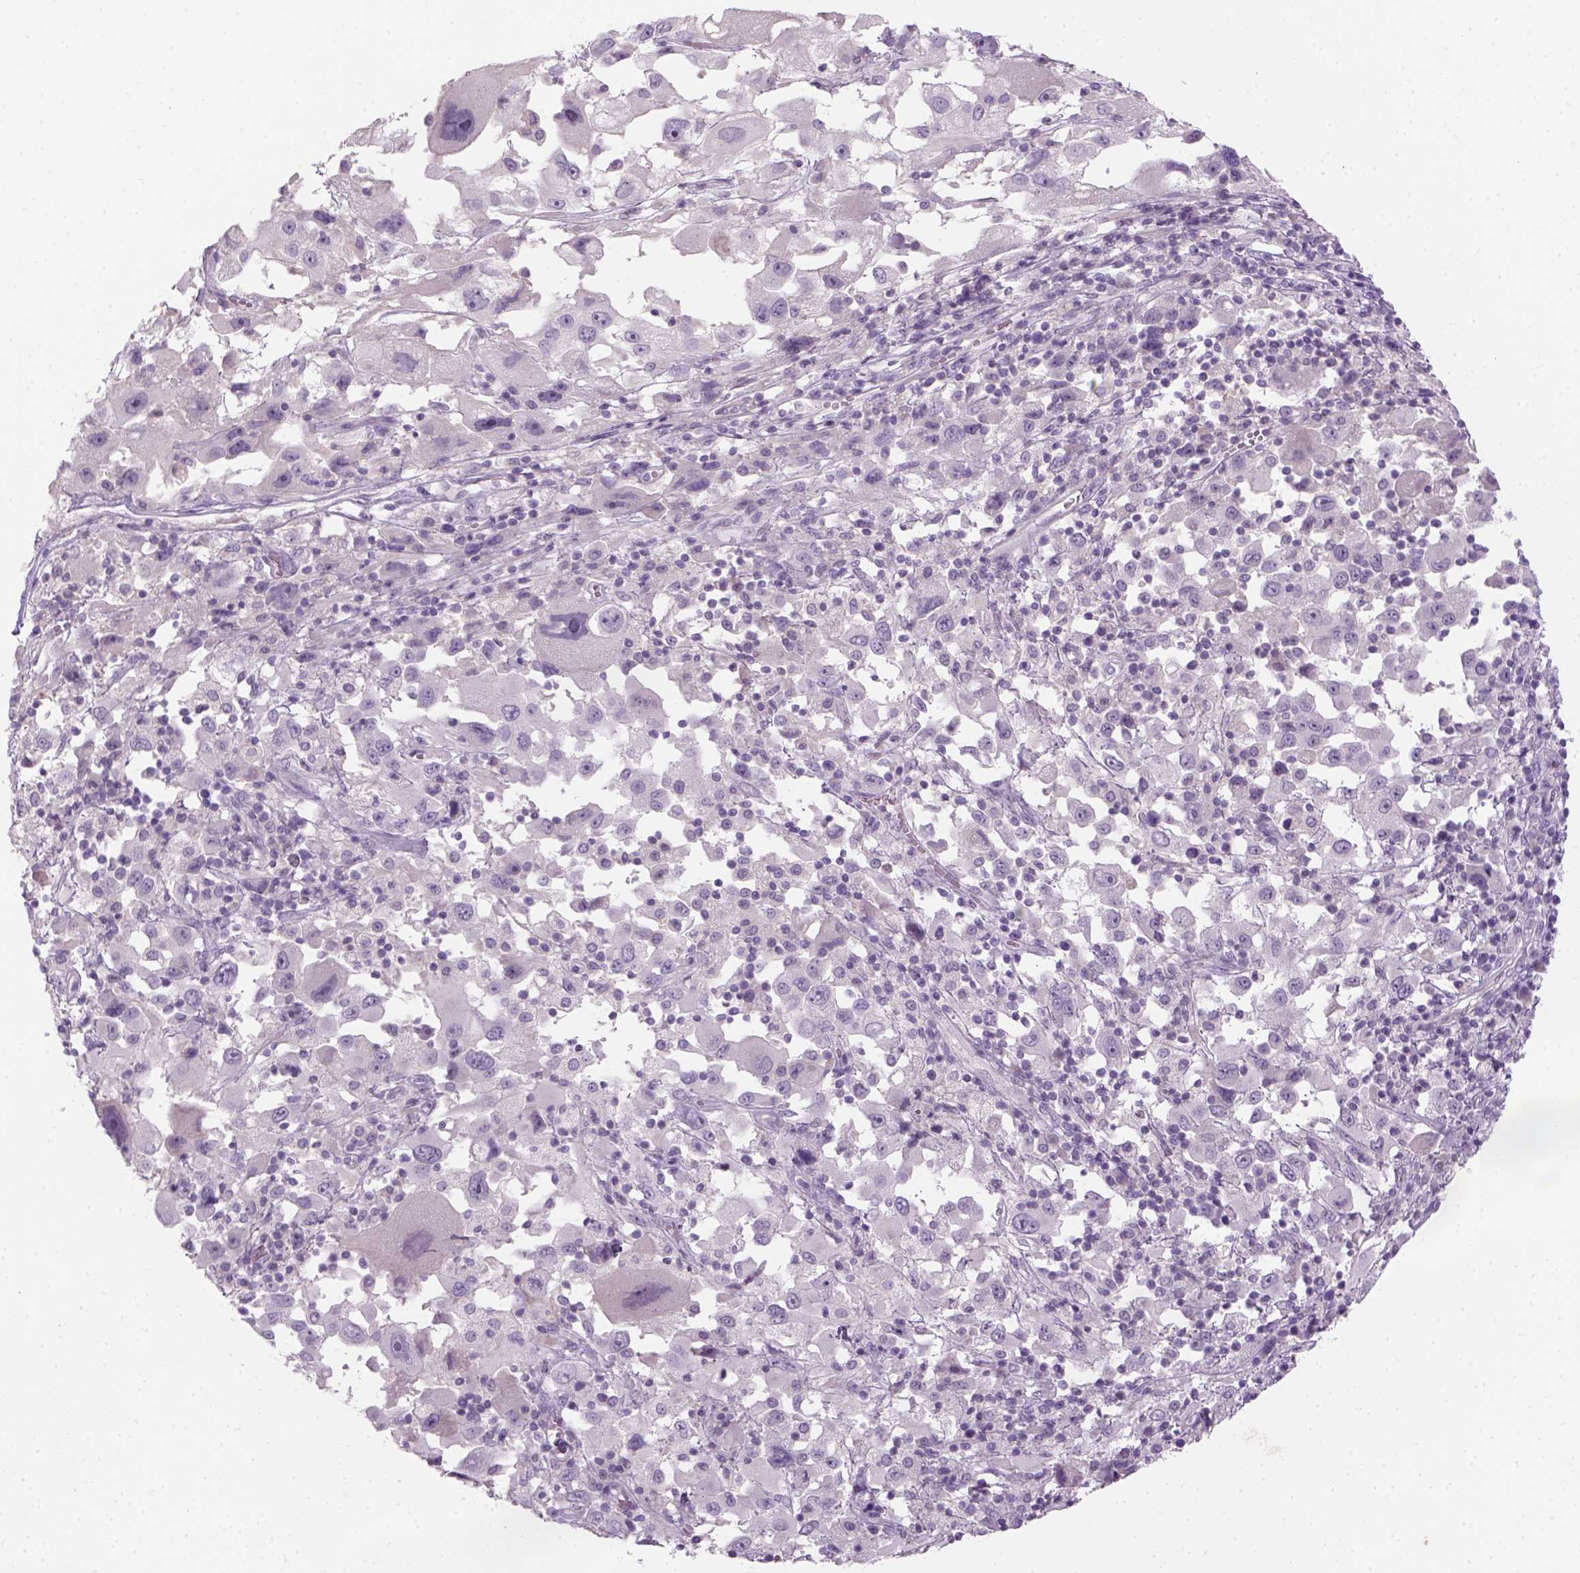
{"staining": {"intensity": "negative", "quantity": "none", "location": "none"}, "tissue": "melanoma", "cell_type": "Tumor cells", "image_type": "cancer", "snomed": [{"axis": "morphology", "description": "Malignant melanoma, Metastatic site"}, {"axis": "topography", "description": "Soft tissue"}], "caption": "Tumor cells show no significant protein positivity in melanoma.", "gene": "GFI1B", "patient": {"sex": "male", "age": 50}}